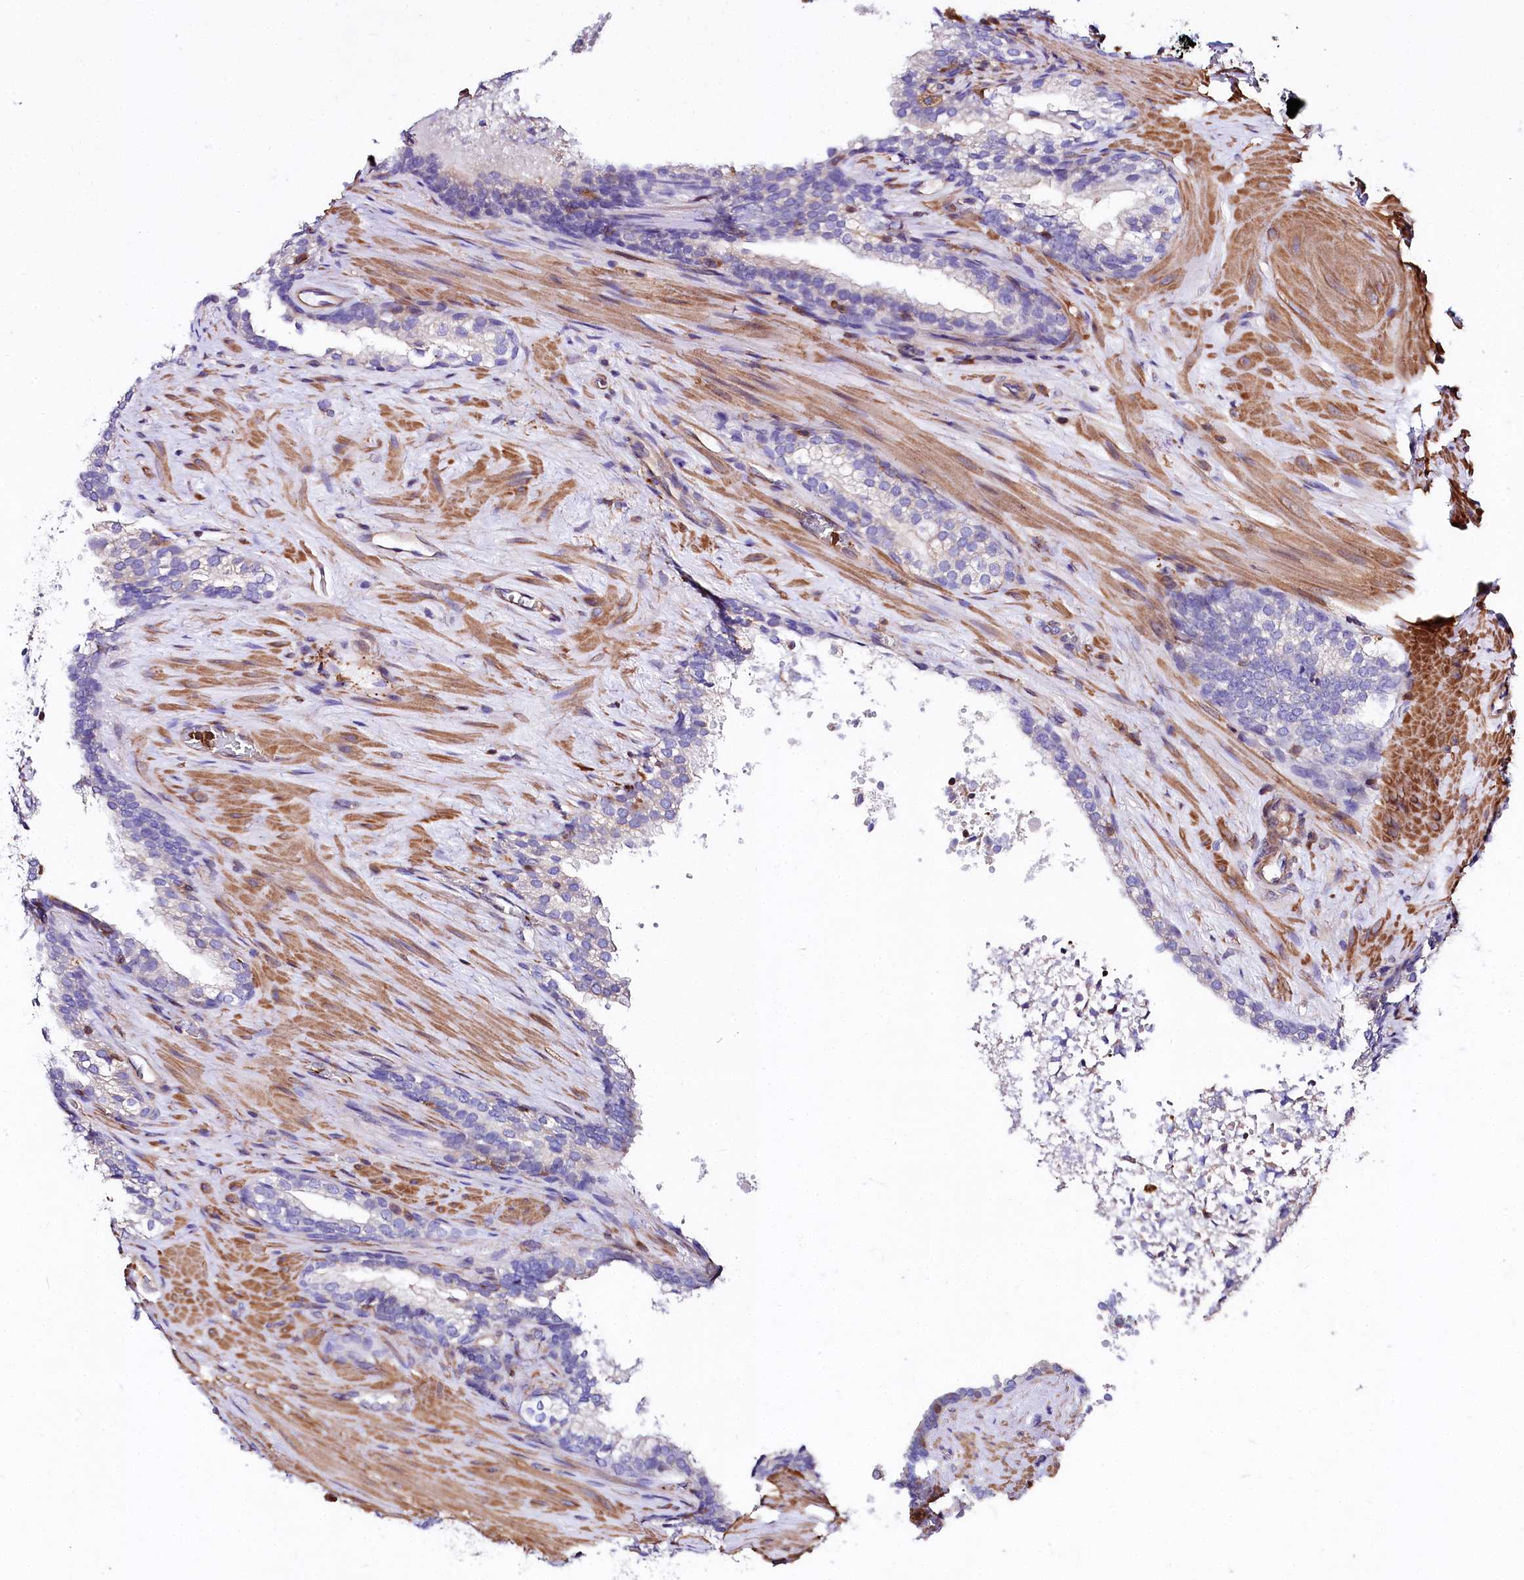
{"staining": {"intensity": "weak", "quantity": "25%-75%", "location": "cytoplasmic/membranous"}, "tissue": "prostate cancer", "cell_type": "Tumor cells", "image_type": "cancer", "snomed": [{"axis": "morphology", "description": "Adenocarcinoma, High grade"}, {"axis": "topography", "description": "Prostate"}], "caption": "Tumor cells display low levels of weak cytoplasmic/membranous positivity in approximately 25%-75% of cells in human prostate adenocarcinoma (high-grade).", "gene": "FCHSD2", "patient": {"sex": "male", "age": 57}}